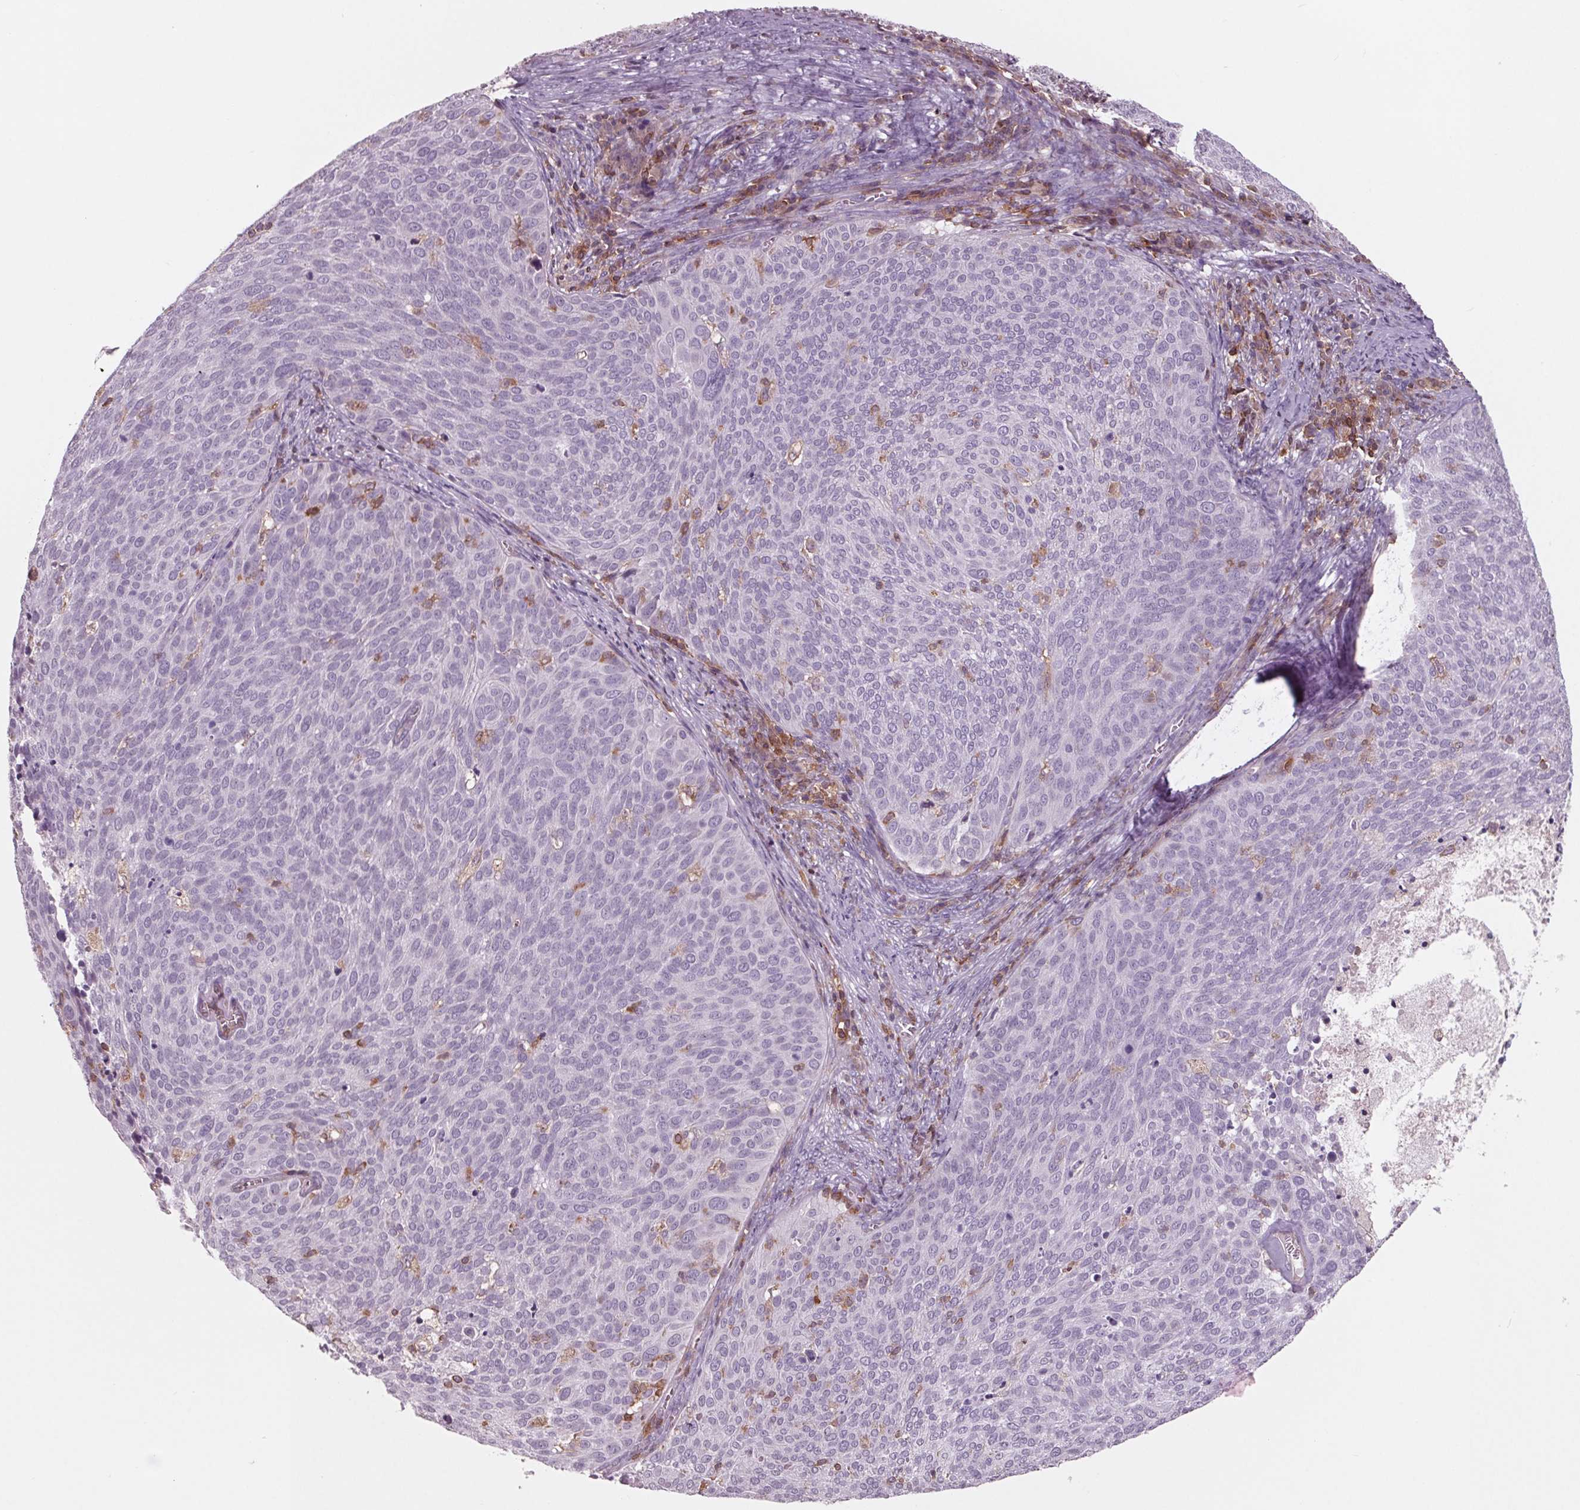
{"staining": {"intensity": "negative", "quantity": "none", "location": "none"}, "tissue": "cervical cancer", "cell_type": "Tumor cells", "image_type": "cancer", "snomed": [{"axis": "morphology", "description": "Squamous cell carcinoma, NOS"}, {"axis": "topography", "description": "Cervix"}], "caption": "DAB immunohistochemical staining of human squamous cell carcinoma (cervical) demonstrates no significant expression in tumor cells.", "gene": "ARHGAP25", "patient": {"sex": "female", "age": 39}}